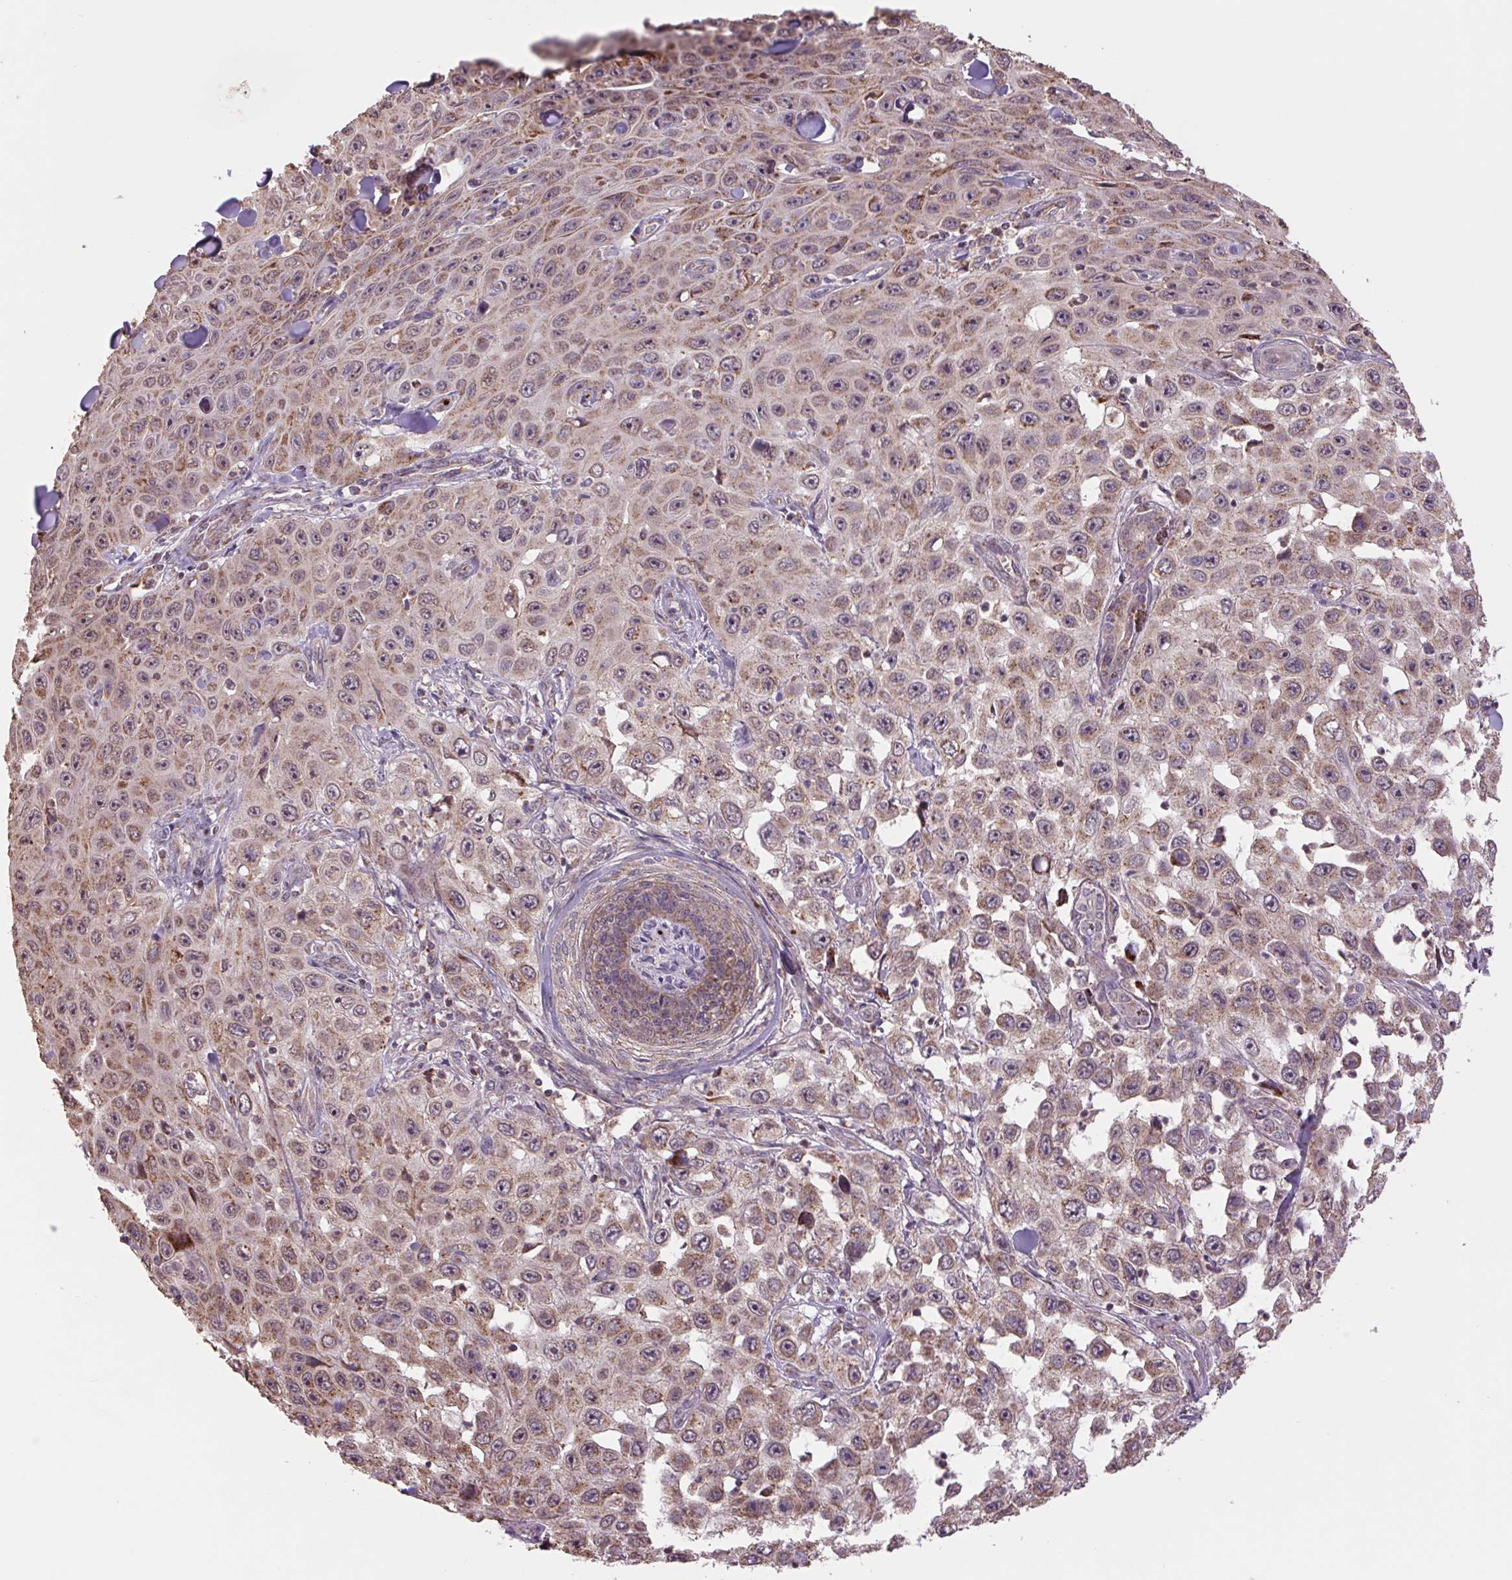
{"staining": {"intensity": "moderate", "quantity": "25%-75%", "location": "cytoplasmic/membranous"}, "tissue": "skin cancer", "cell_type": "Tumor cells", "image_type": "cancer", "snomed": [{"axis": "morphology", "description": "Squamous cell carcinoma, NOS"}, {"axis": "topography", "description": "Skin"}], "caption": "An image of skin cancer (squamous cell carcinoma) stained for a protein reveals moderate cytoplasmic/membranous brown staining in tumor cells.", "gene": "TMEM160", "patient": {"sex": "male", "age": 82}}